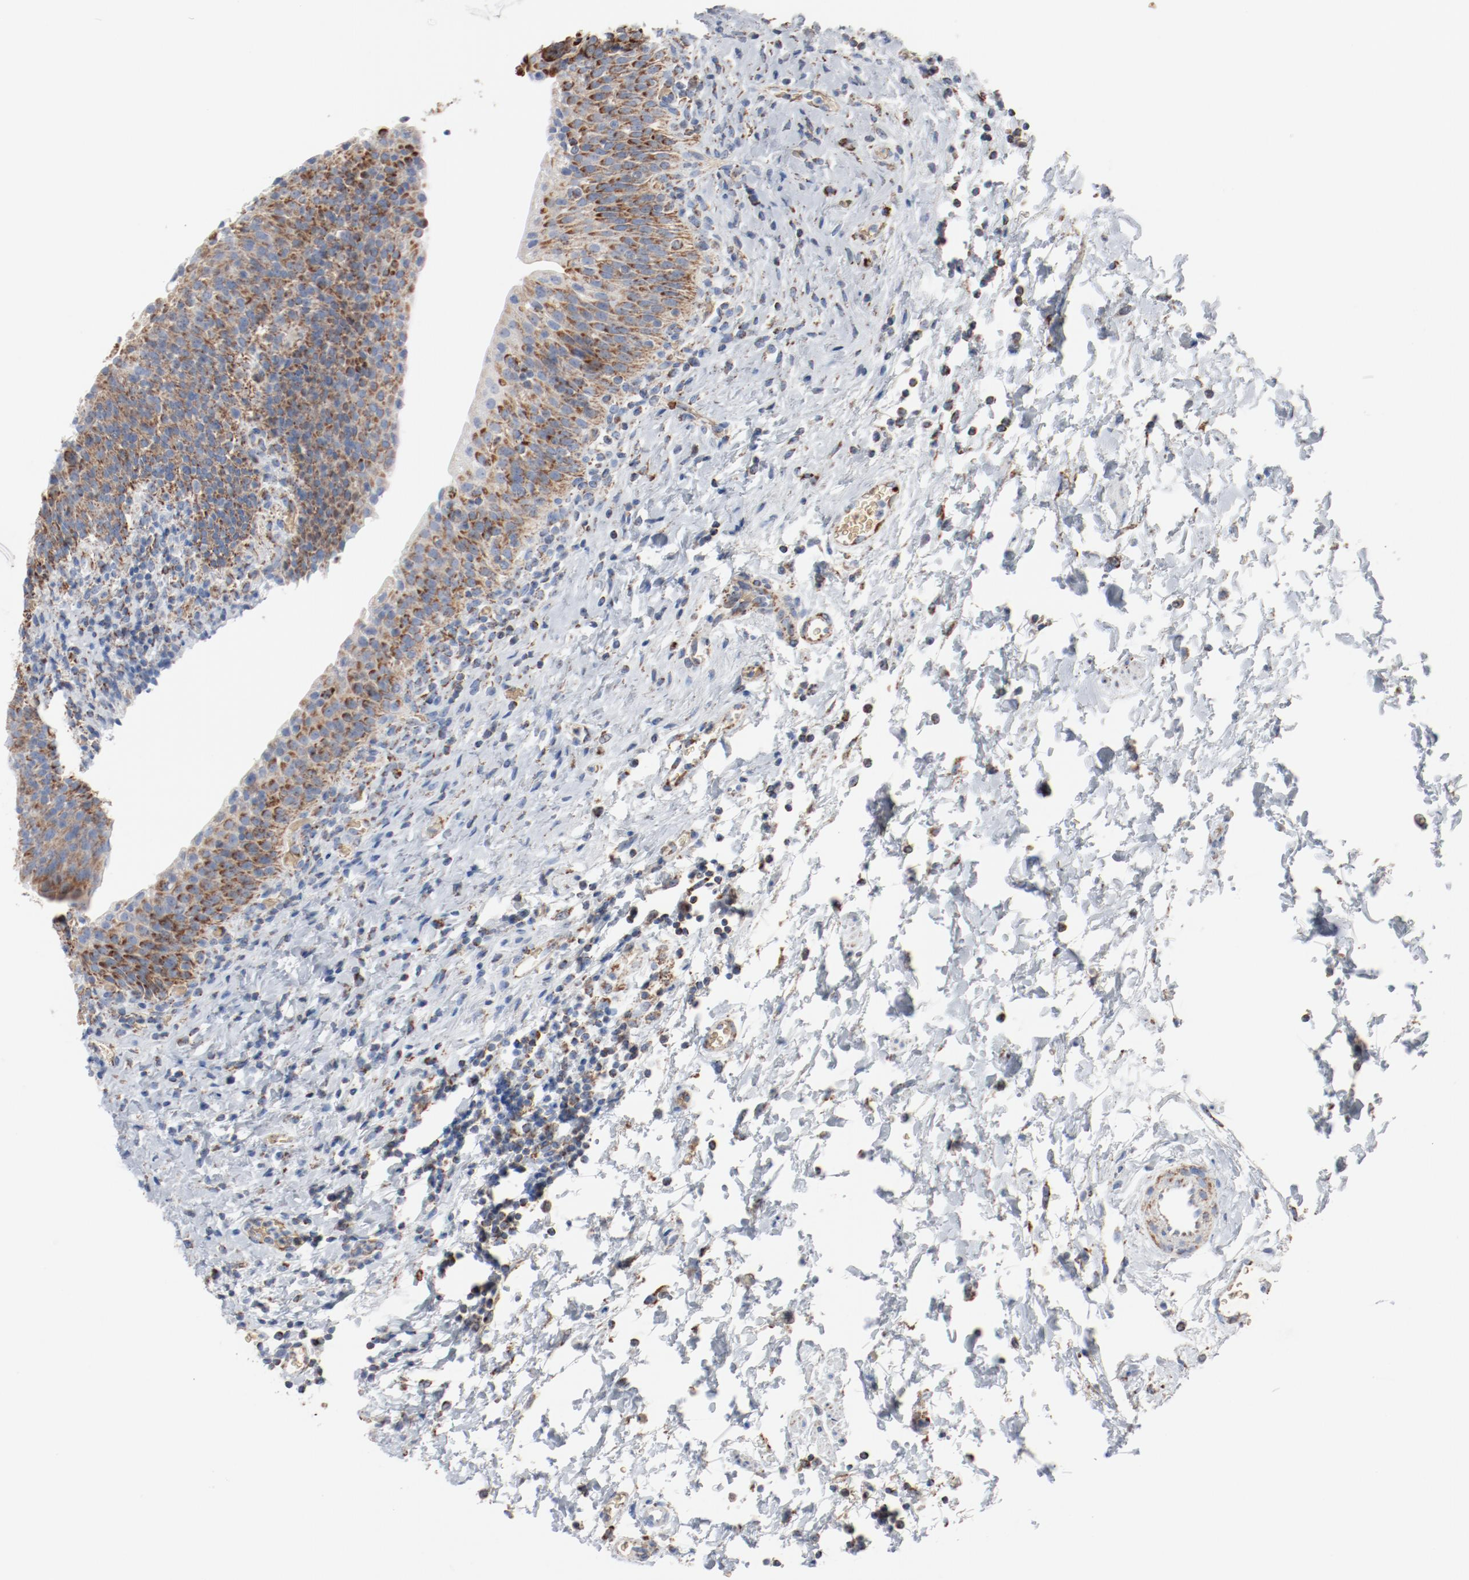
{"staining": {"intensity": "moderate", "quantity": ">75%", "location": "cytoplasmic/membranous"}, "tissue": "urinary bladder", "cell_type": "Urothelial cells", "image_type": "normal", "snomed": [{"axis": "morphology", "description": "Normal tissue, NOS"}, {"axis": "topography", "description": "Urinary bladder"}], "caption": "A micrograph showing moderate cytoplasmic/membranous staining in about >75% of urothelial cells in normal urinary bladder, as visualized by brown immunohistochemical staining.", "gene": "NDUFB8", "patient": {"sex": "male", "age": 51}}